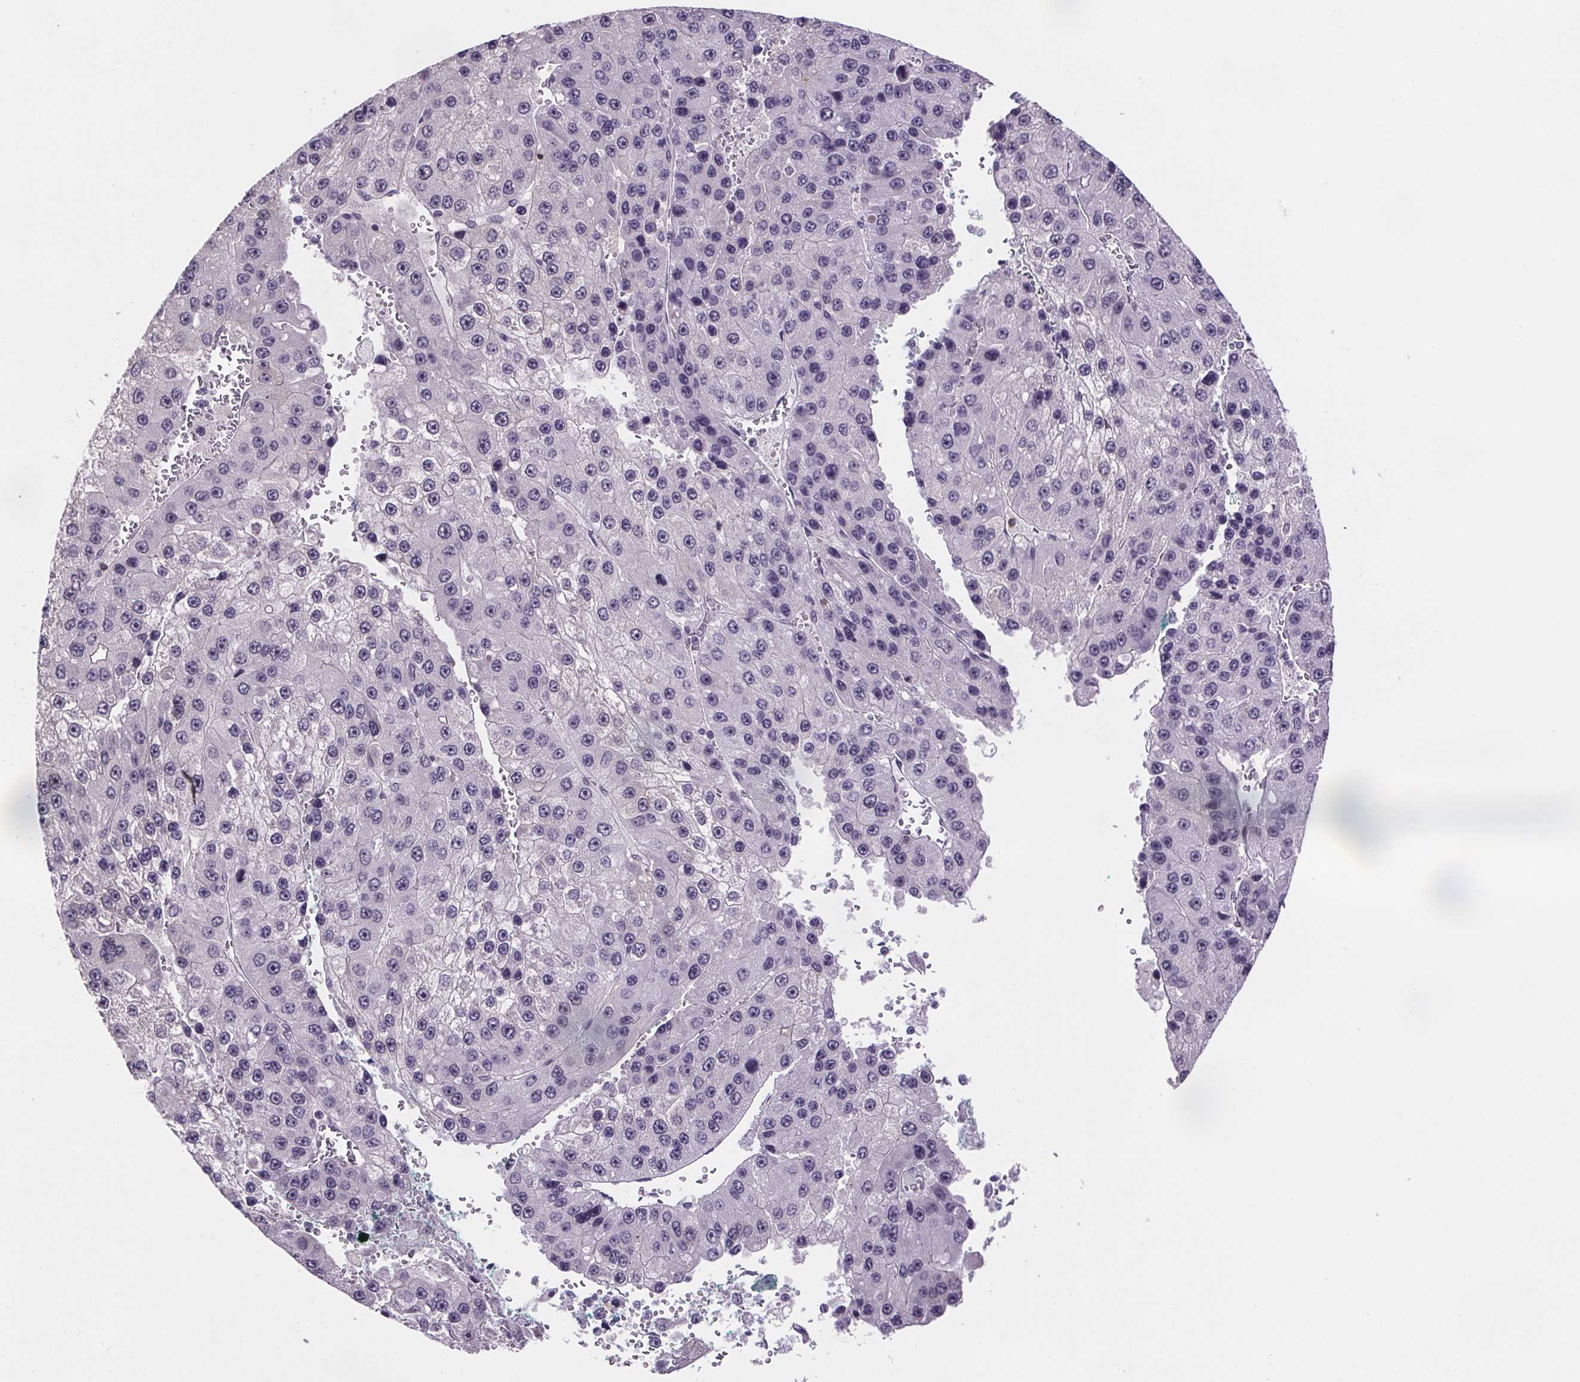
{"staining": {"intensity": "negative", "quantity": "none", "location": "none"}, "tissue": "liver cancer", "cell_type": "Tumor cells", "image_type": "cancer", "snomed": [{"axis": "morphology", "description": "Carcinoma, Hepatocellular, NOS"}, {"axis": "topography", "description": "Liver"}], "caption": "Photomicrograph shows no significant protein staining in tumor cells of liver cancer. Brightfield microscopy of immunohistochemistry stained with DAB (3,3'-diaminobenzidine) (brown) and hematoxylin (blue), captured at high magnification.", "gene": "TTC12", "patient": {"sex": "female", "age": 73}}